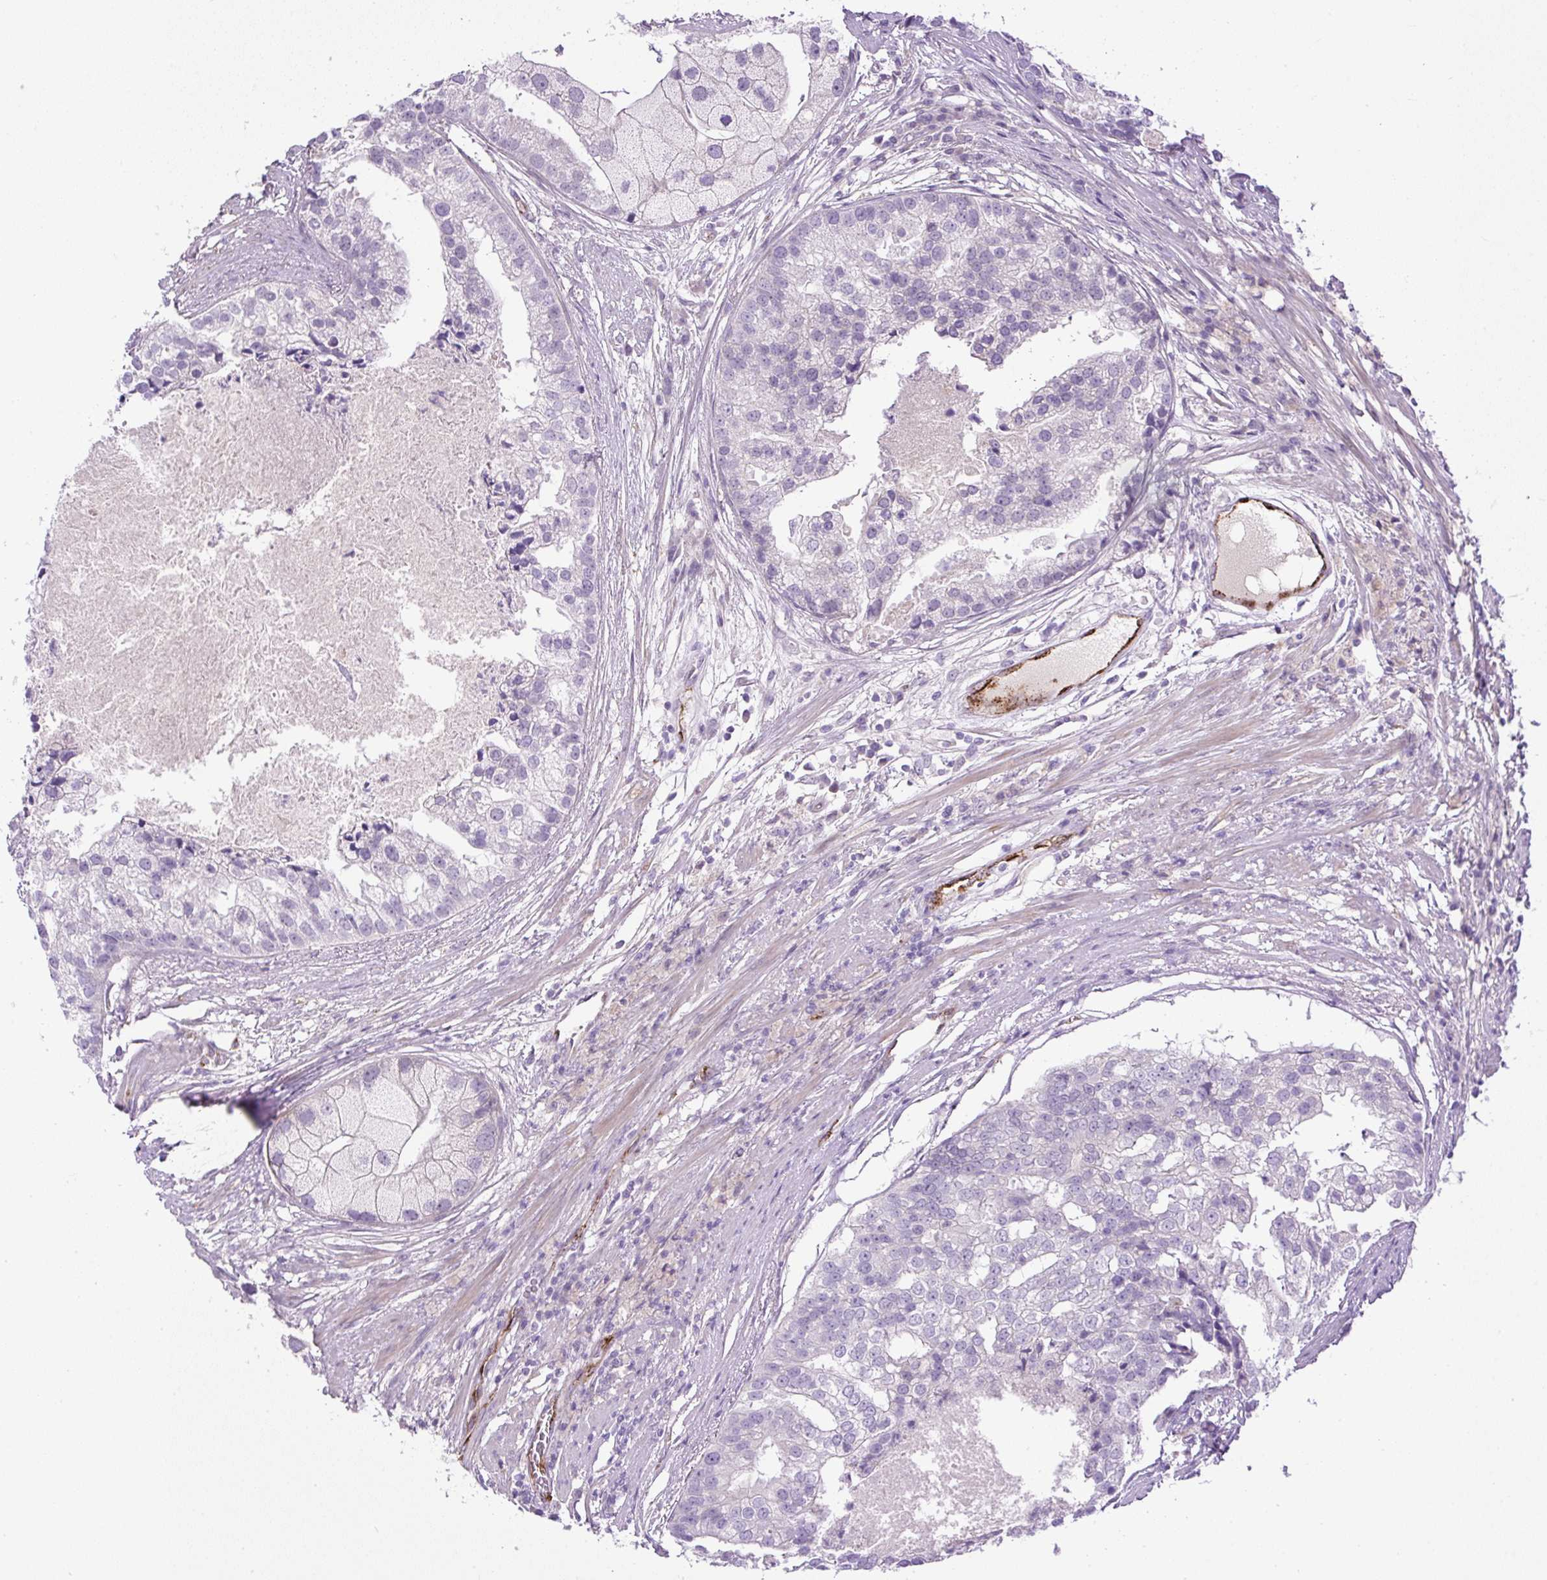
{"staining": {"intensity": "negative", "quantity": "none", "location": "none"}, "tissue": "prostate cancer", "cell_type": "Tumor cells", "image_type": "cancer", "snomed": [{"axis": "morphology", "description": "Adenocarcinoma, High grade"}, {"axis": "topography", "description": "Prostate"}], "caption": "High power microscopy photomicrograph of an immunohistochemistry histopathology image of prostate adenocarcinoma (high-grade), revealing no significant staining in tumor cells.", "gene": "LEFTY2", "patient": {"sex": "male", "age": 62}}